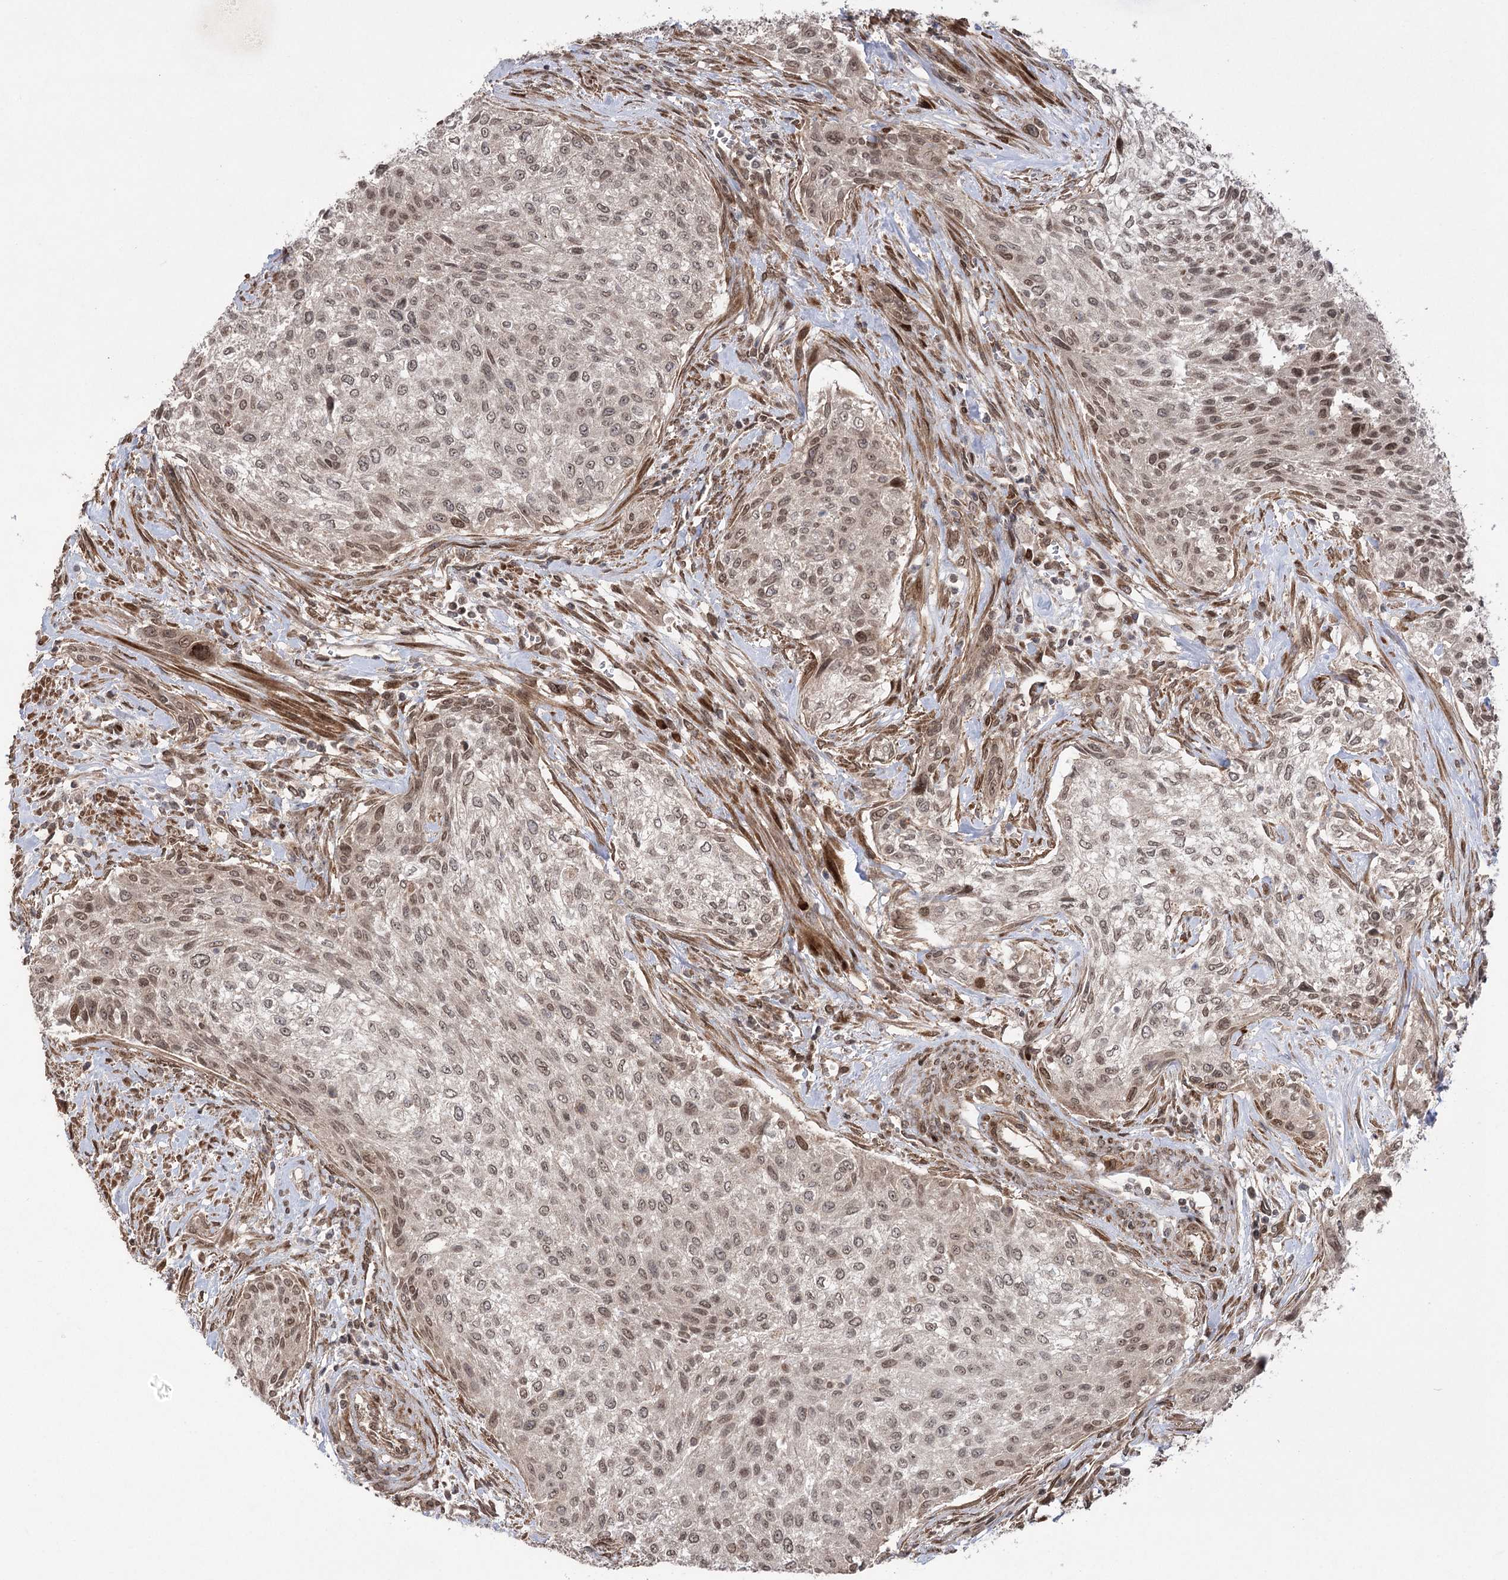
{"staining": {"intensity": "weak", "quantity": "25%-75%", "location": "nuclear"}, "tissue": "urothelial cancer", "cell_type": "Tumor cells", "image_type": "cancer", "snomed": [{"axis": "morphology", "description": "Normal tissue, NOS"}, {"axis": "morphology", "description": "Urothelial carcinoma, NOS"}, {"axis": "topography", "description": "Urinary bladder"}, {"axis": "topography", "description": "Peripheral nerve tissue"}], "caption": "Immunohistochemical staining of urothelial cancer reveals weak nuclear protein expression in about 25%-75% of tumor cells.", "gene": "TENM2", "patient": {"sex": "male", "age": 35}}